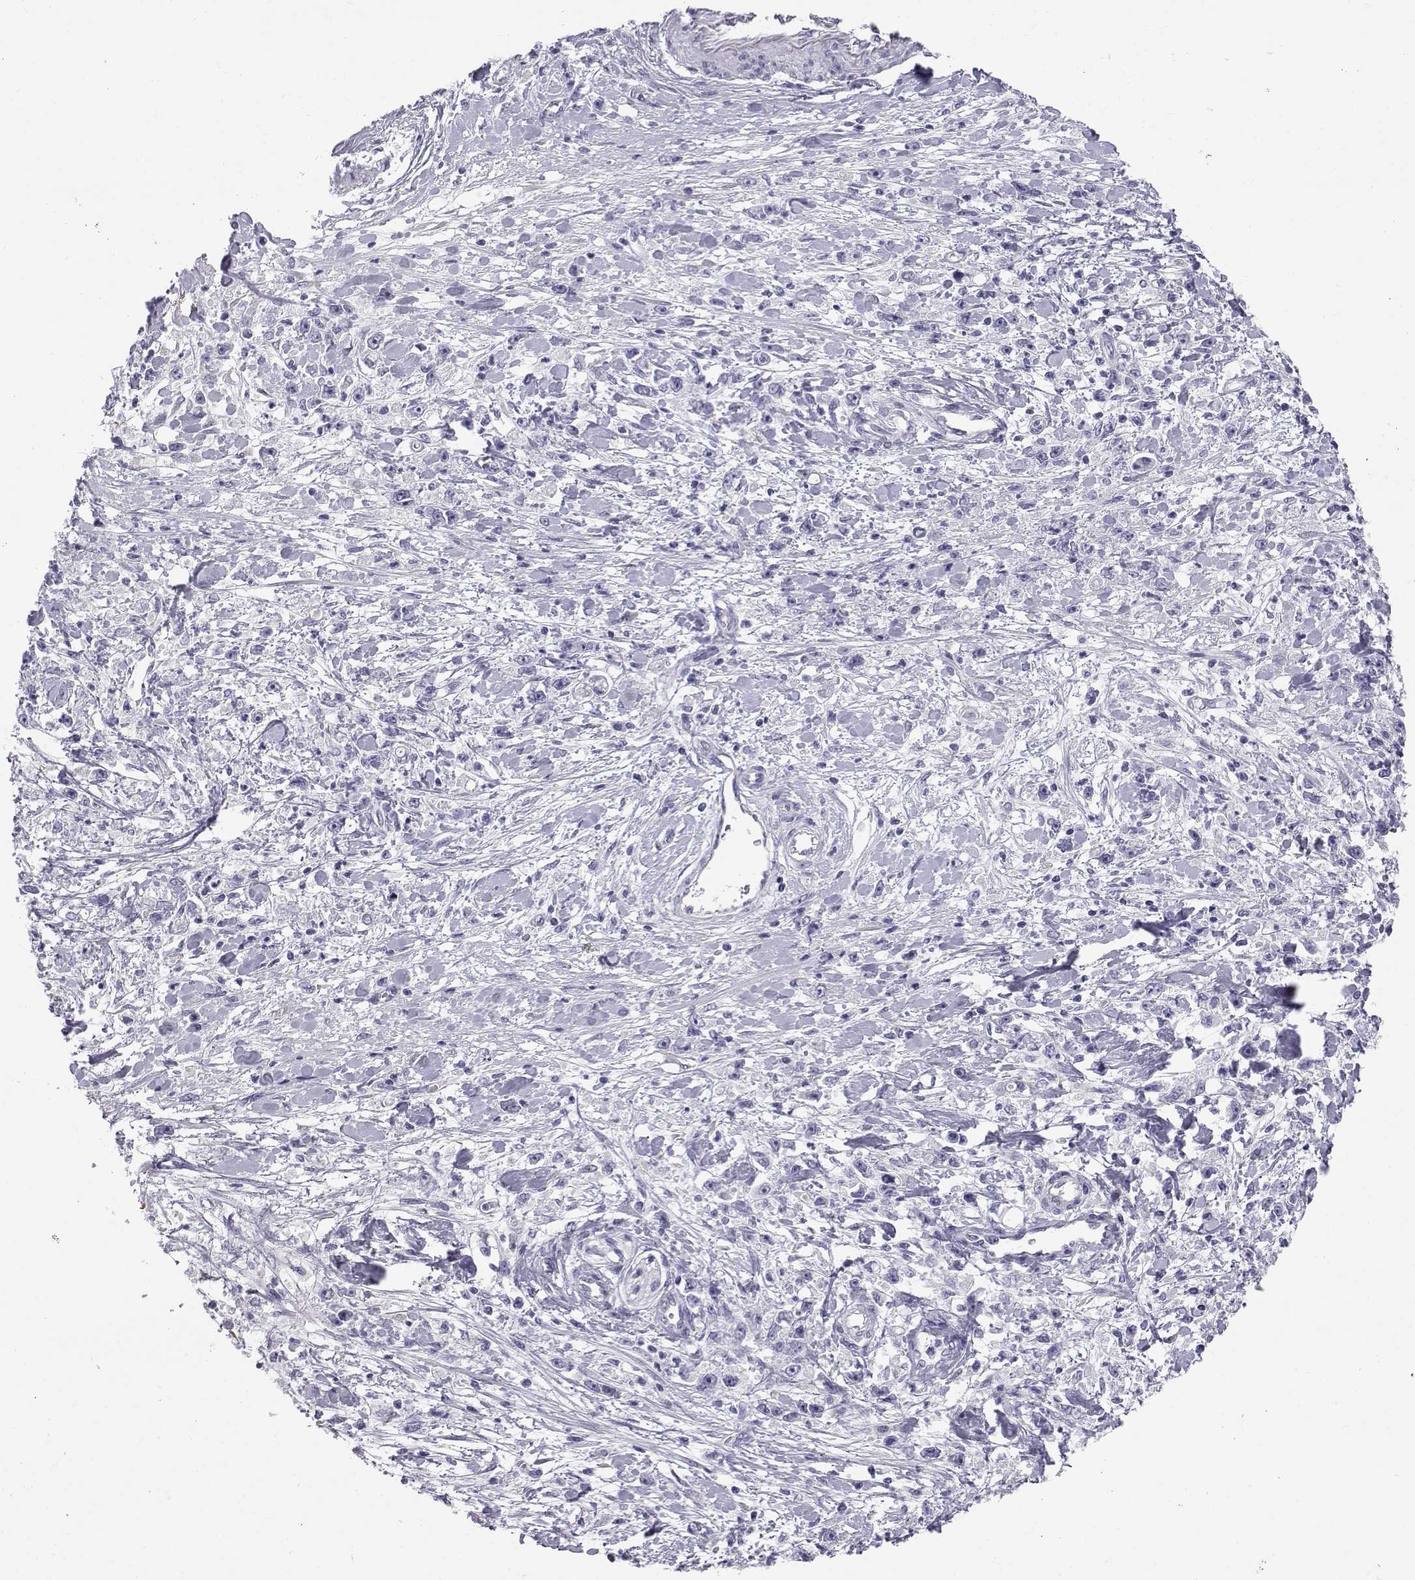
{"staining": {"intensity": "negative", "quantity": "none", "location": "none"}, "tissue": "stomach cancer", "cell_type": "Tumor cells", "image_type": "cancer", "snomed": [{"axis": "morphology", "description": "Adenocarcinoma, NOS"}, {"axis": "topography", "description": "Stomach"}], "caption": "DAB (3,3'-diaminobenzidine) immunohistochemical staining of stomach cancer displays no significant staining in tumor cells.", "gene": "RNASE12", "patient": {"sex": "female", "age": 59}}